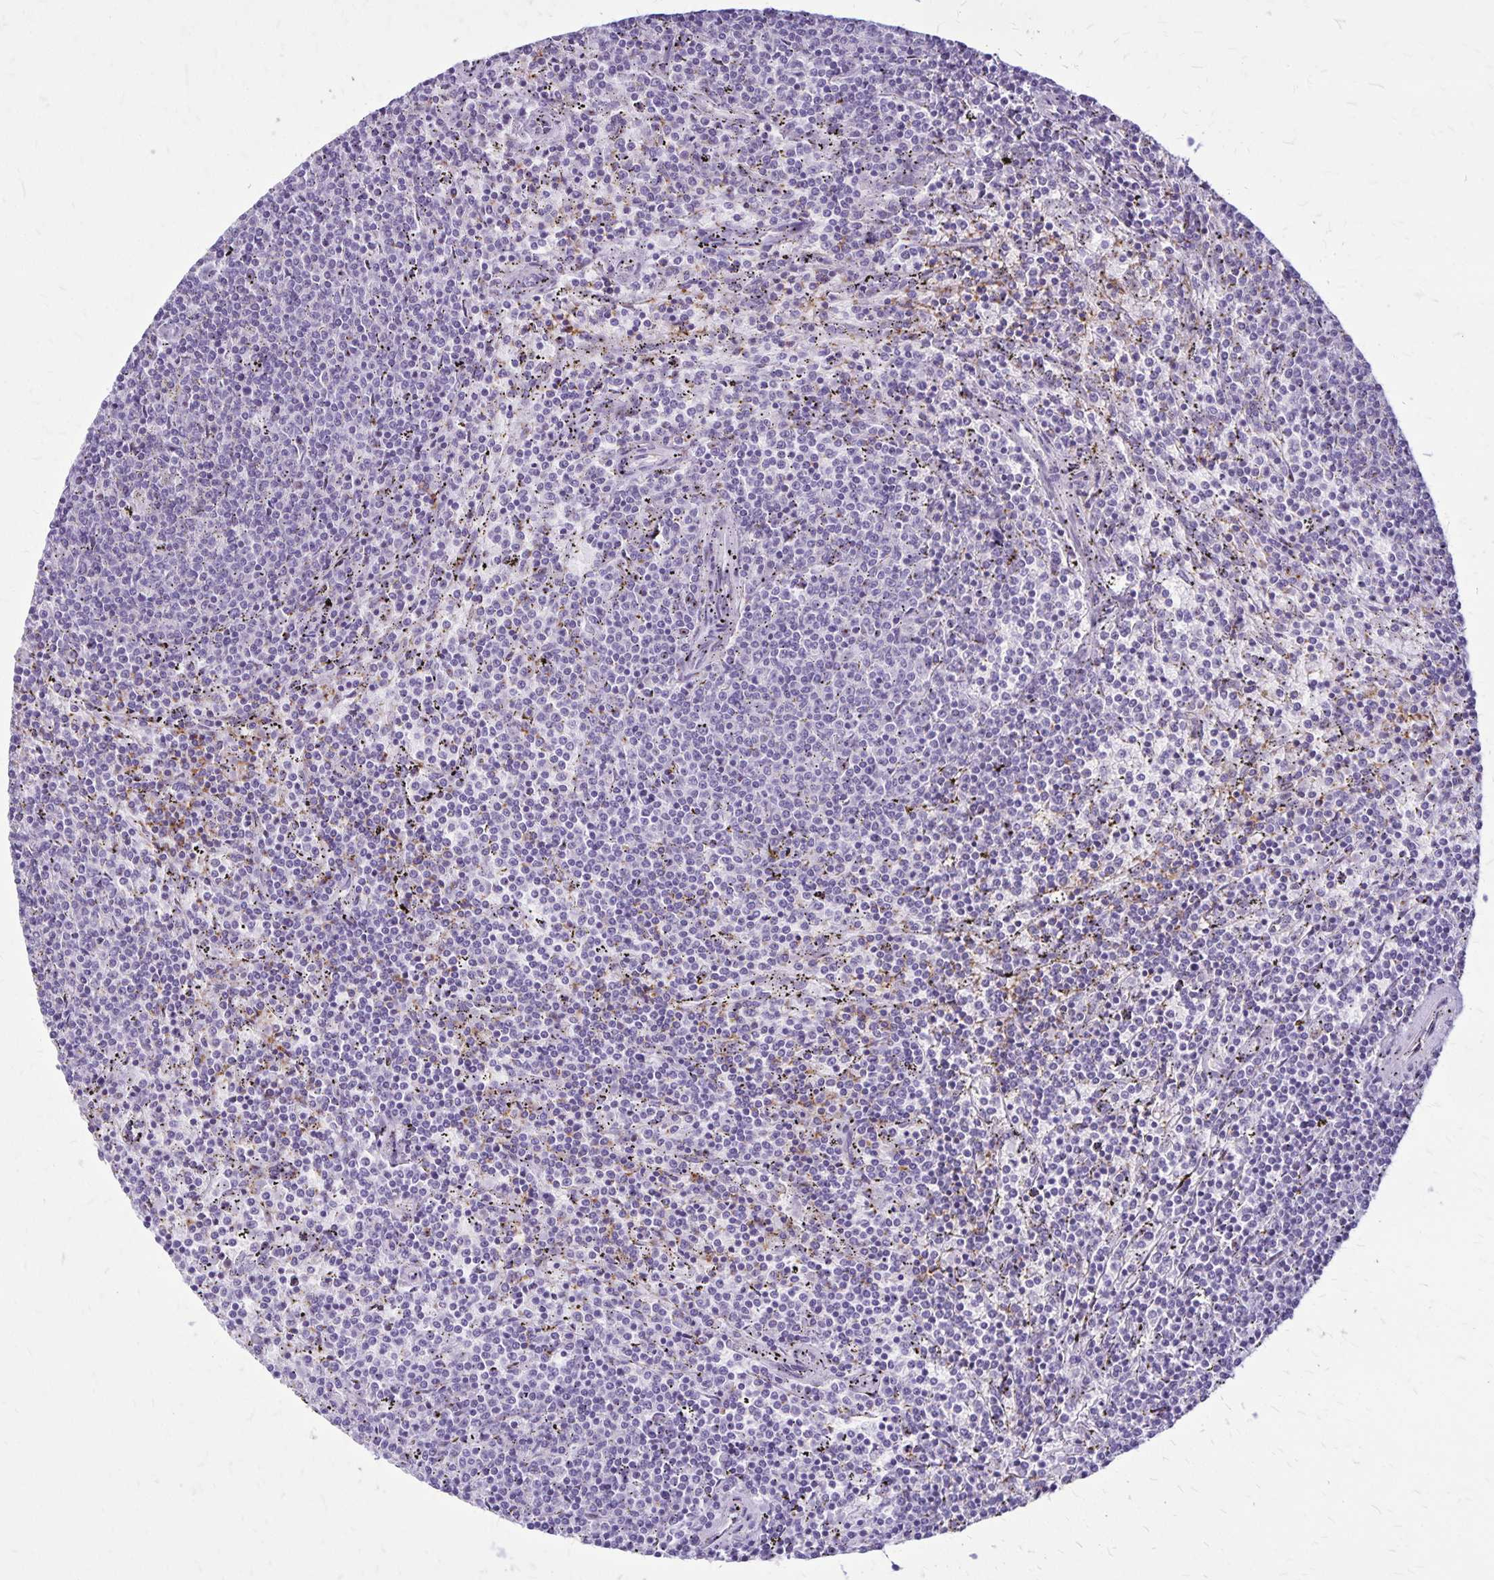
{"staining": {"intensity": "negative", "quantity": "none", "location": "none"}, "tissue": "lymphoma", "cell_type": "Tumor cells", "image_type": "cancer", "snomed": [{"axis": "morphology", "description": "Malignant lymphoma, non-Hodgkin's type, Low grade"}, {"axis": "topography", "description": "Spleen"}], "caption": "Micrograph shows no protein expression in tumor cells of lymphoma tissue. The staining is performed using DAB (3,3'-diaminobenzidine) brown chromogen with nuclei counter-stained in using hematoxylin.", "gene": "GP9", "patient": {"sex": "female", "age": 50}}